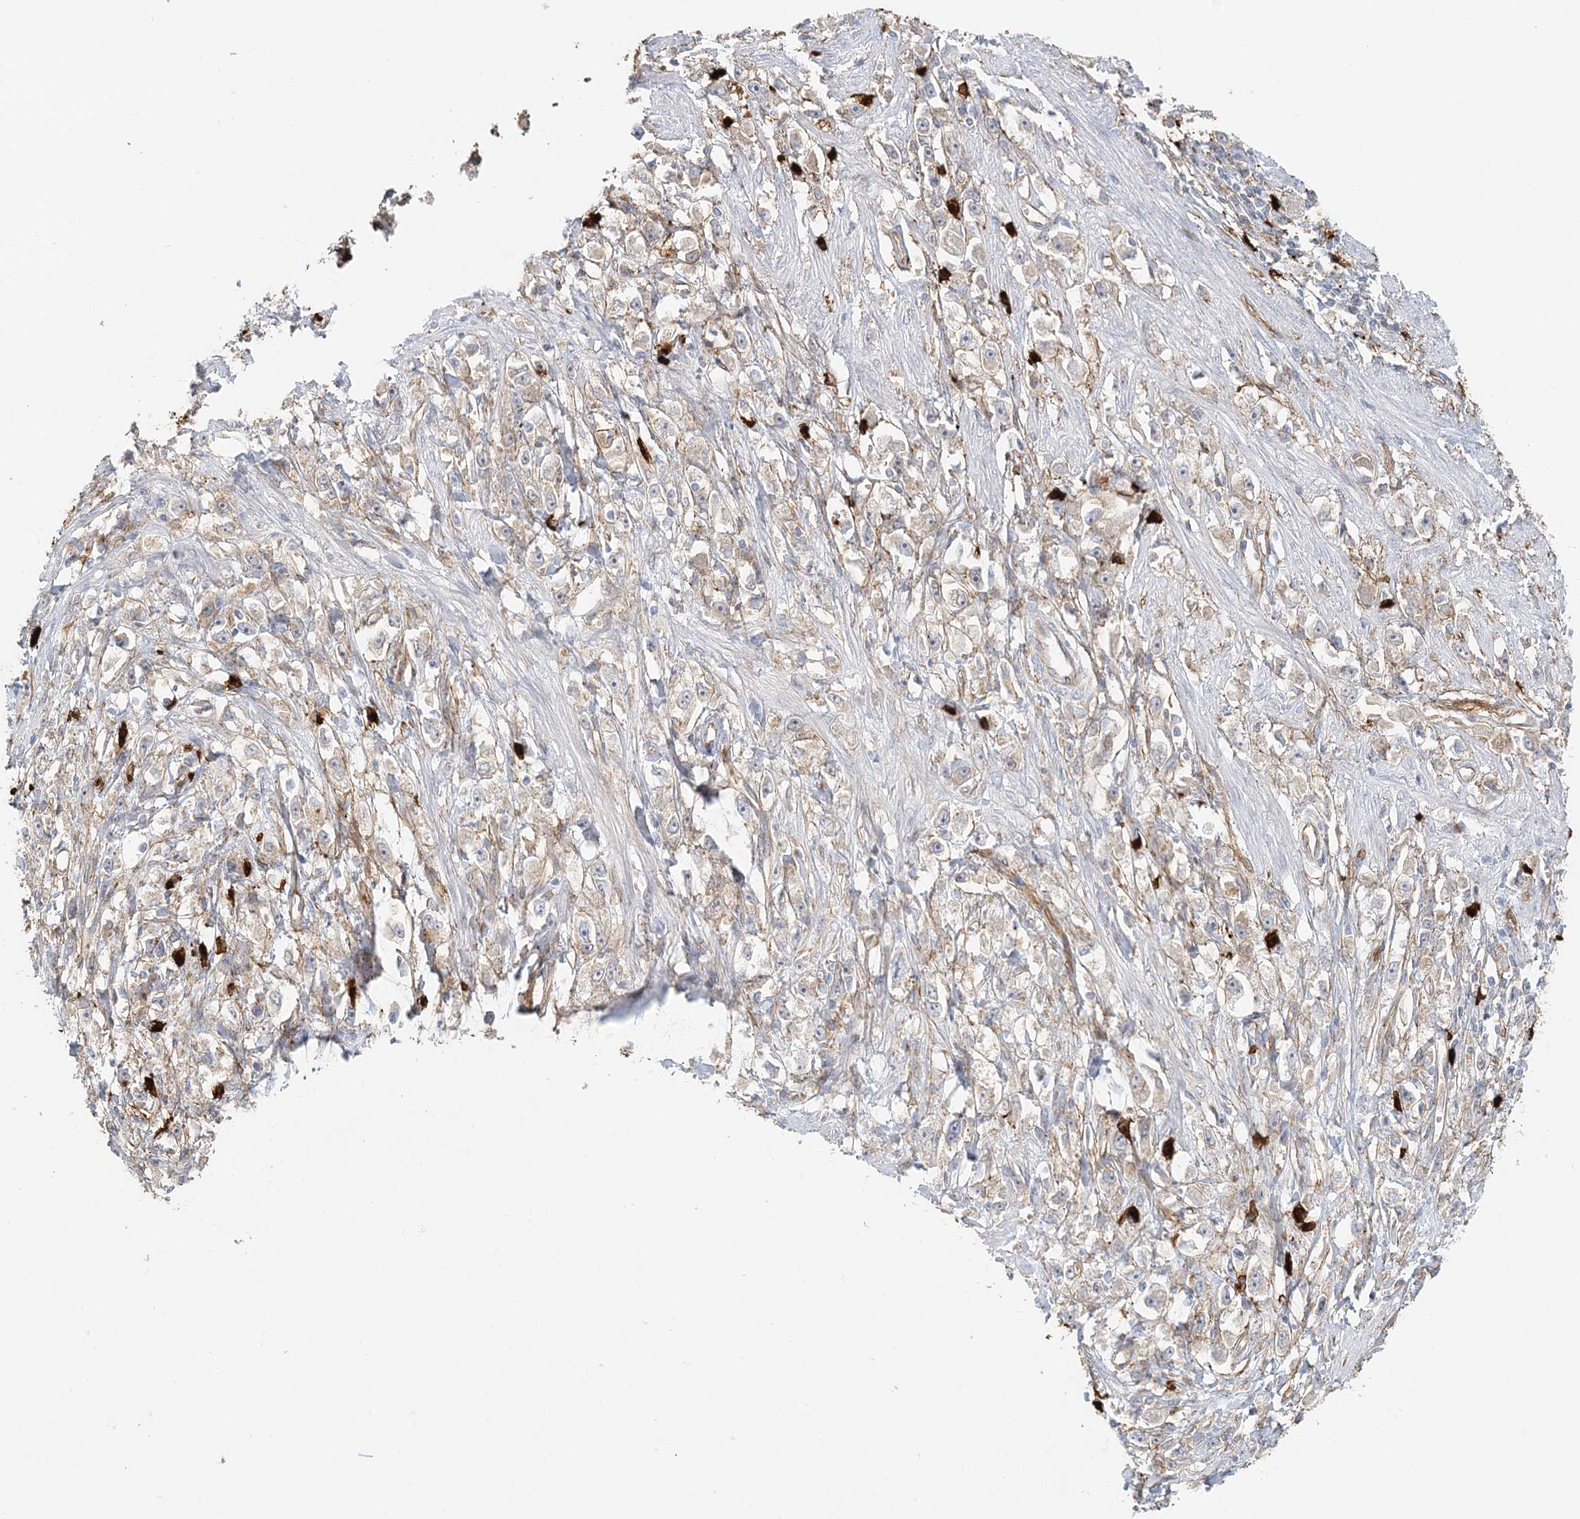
{"staining": {"intensity": "weak", "quantity": "25%-75%", "location": "cytoplasmic/membranous"}, "tissue": "stomach cancer", "cell_type": "Tumor cells", "image_type": "cancer", "snomed": [{"axis": "morphology", "description": "Adenocarcinoma, NOS"}, {"axis": "topography", "description": "Stomach"}], "caption": "The histopathology image shows immunohistochemical staining of stomach adenocarcinoma. There is weak cytoplasmic/membranous expression is seen in approximately 25%-75% of tumor cells.", "gene": "DNAH1", "patient": {"sex": "female", "age": 59}}